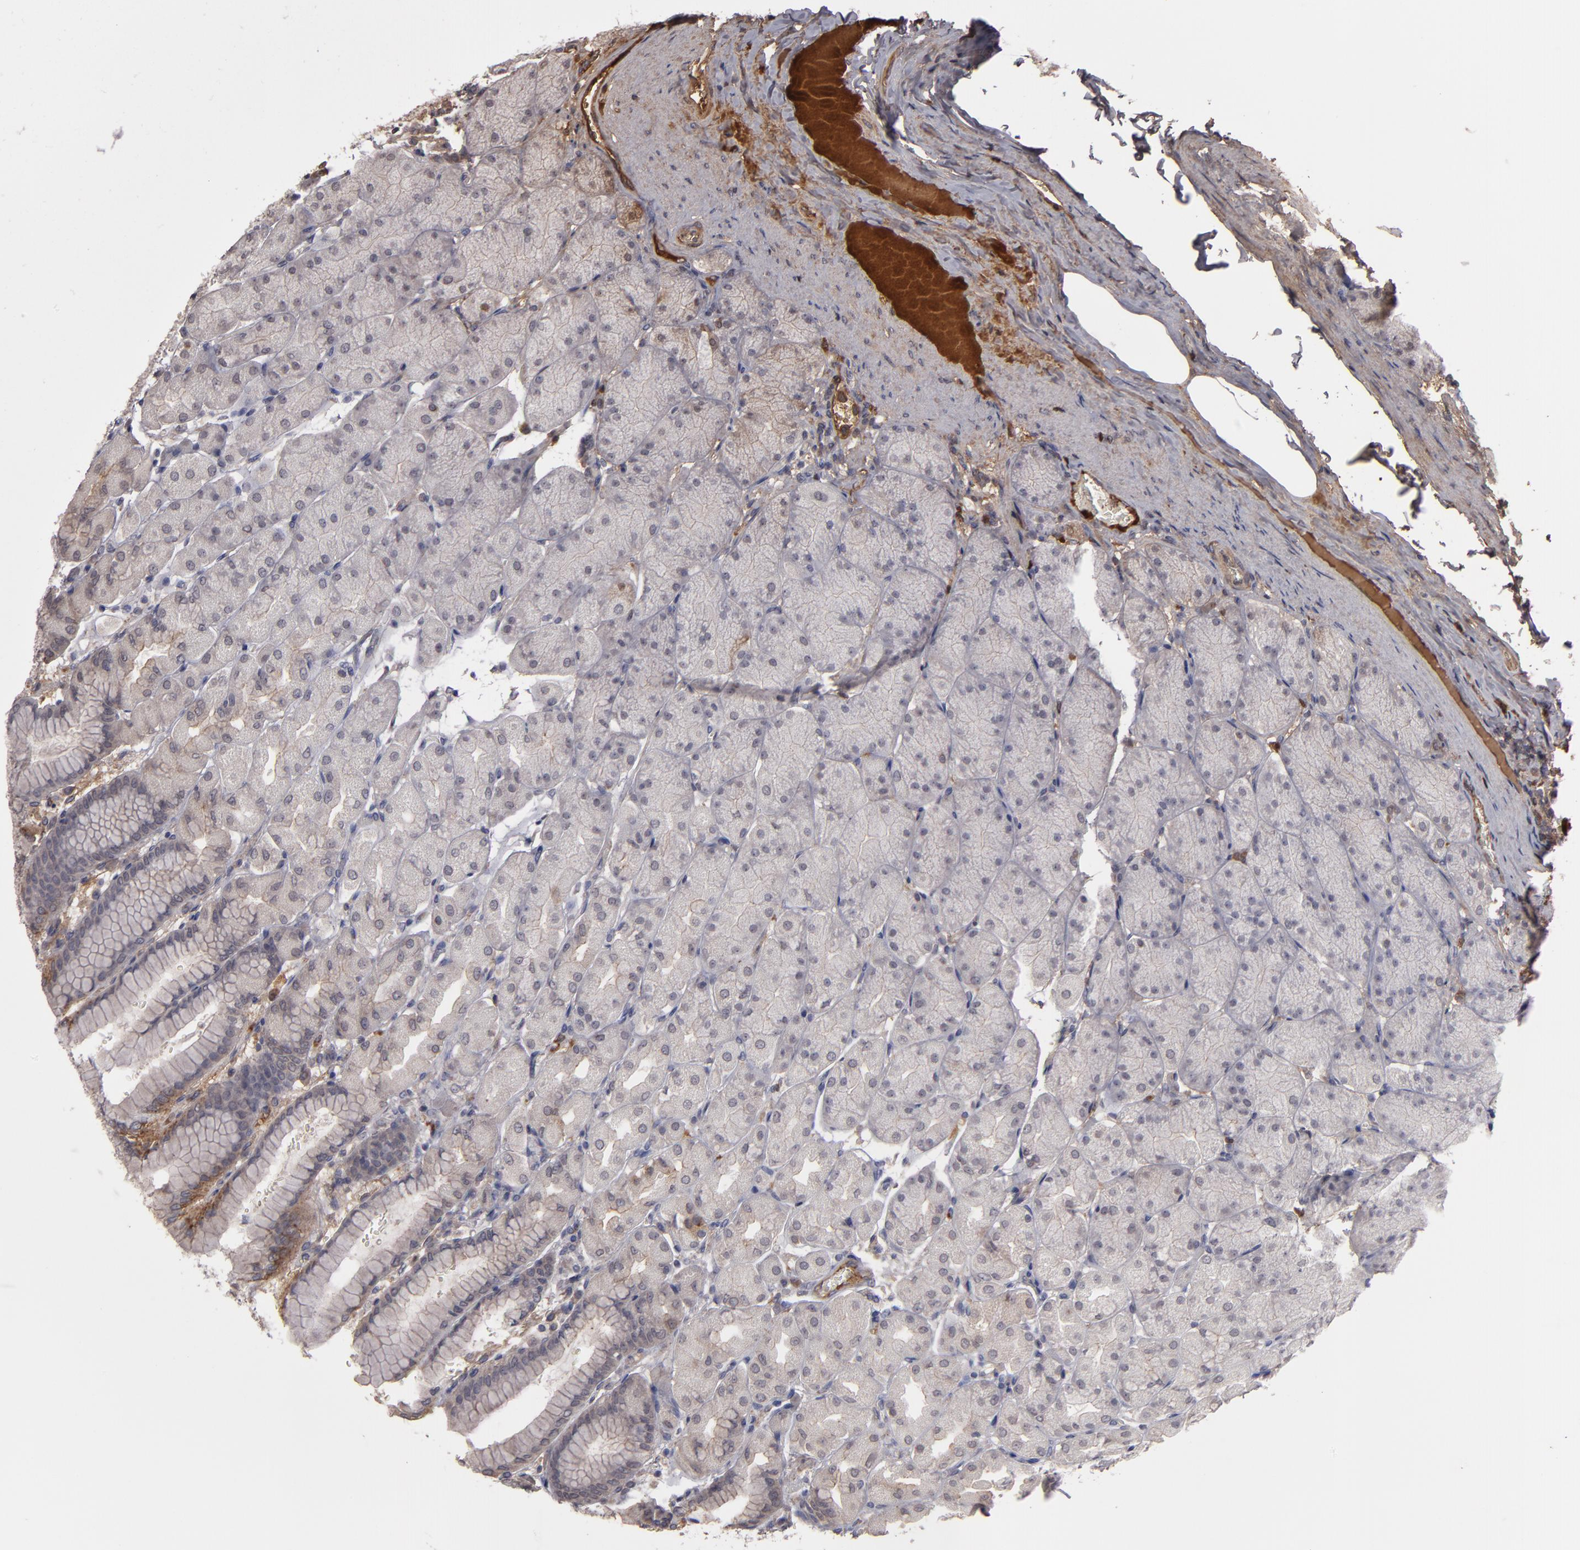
{"staining": {"intensity": "negative", "quantity": "none", "location": "none"}, "tissue": "stomach", "cell_type": "Glandular cells", "image_type": "normal", "snomed": [{"axis": "morphology", "description": "Normal tissue, NOS"}, {"axis": "topography", "description": "Stomach, upper"}], "caption": "Immunohistochemical staining of unremarkable human stomach exhibits no significant expression in glandular cells.", "gene": "SERPINA7", "patient": {"sex": "female", "age": 56}}